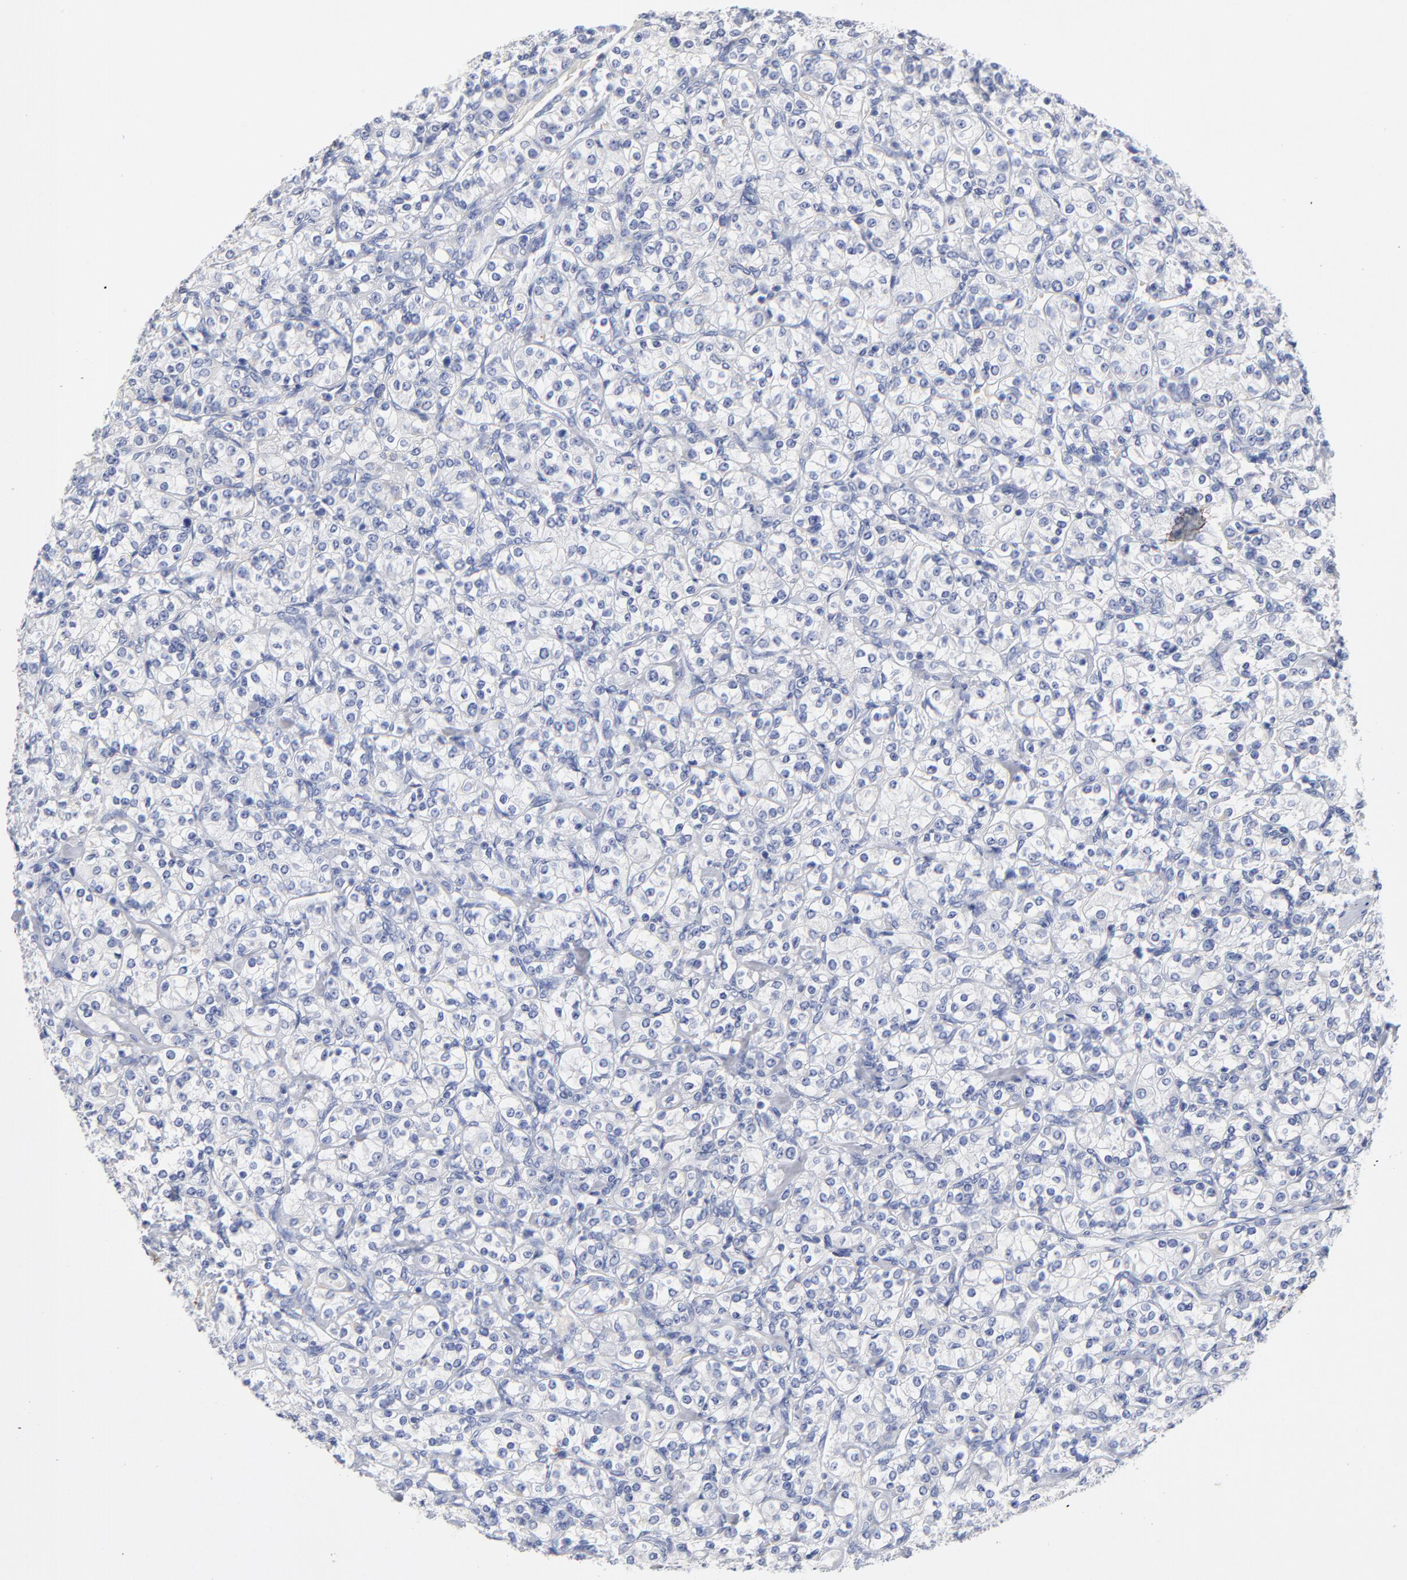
{"staining": {"intensity": "negative", "quantity": "none", "location": "none"}, "tissue": "renal cancer", "cell_type": "Tumor cells", "image_type": "cancer", "snomed": [{"axis": "morphology", "description": "Adenocarcinoma, NOS"}, {"axis": "topography", "description": "Kidney"}], "caption": "The photomicrograph exhibits no significant expression in tumor cells of renal adenocarcinoma.", "gene": "PTP4A1", "patient": {"sex": "male", "age": 77}}